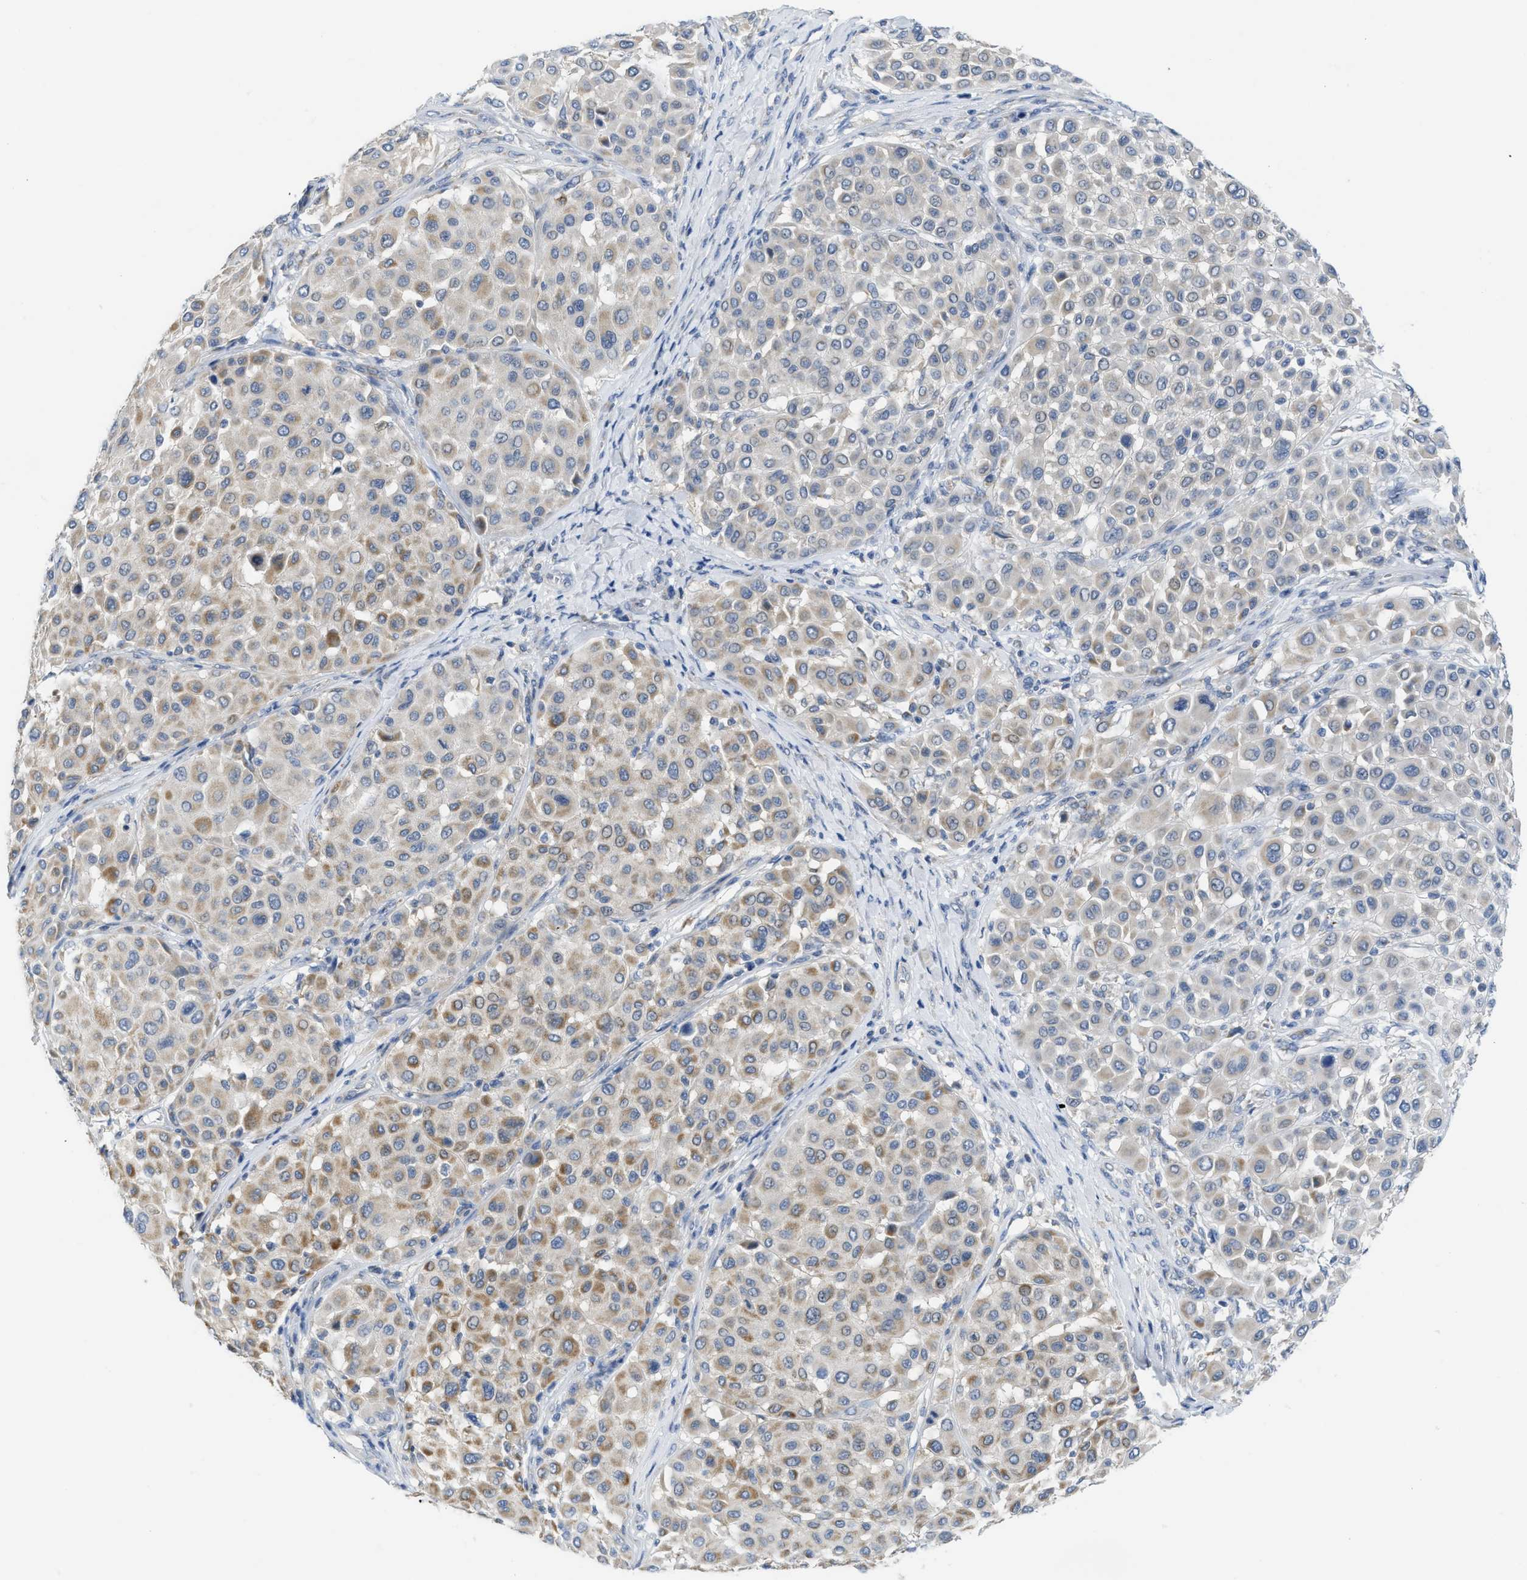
{"staining": {"intensity": "moderate", "quantity": "<25%", "location": "cytoplasmic/membranous"}, "tissue": "melanoma", "cell_type": "Tumor cells", "image_type": "cancer", "snomed": [{"axis": "morphology", "description": "Malignant melanoma, Metastatic site"}, {"axis": "topography", "description": "Soft tissue"}], "caption": "IHC (DAB) staining of human melanoma reveals moderate cytoplasmic/membranous protein staining in about <25% of tumor cells.", "gene": "GATD3", "patient": {"sex": "male", "age": 41}}